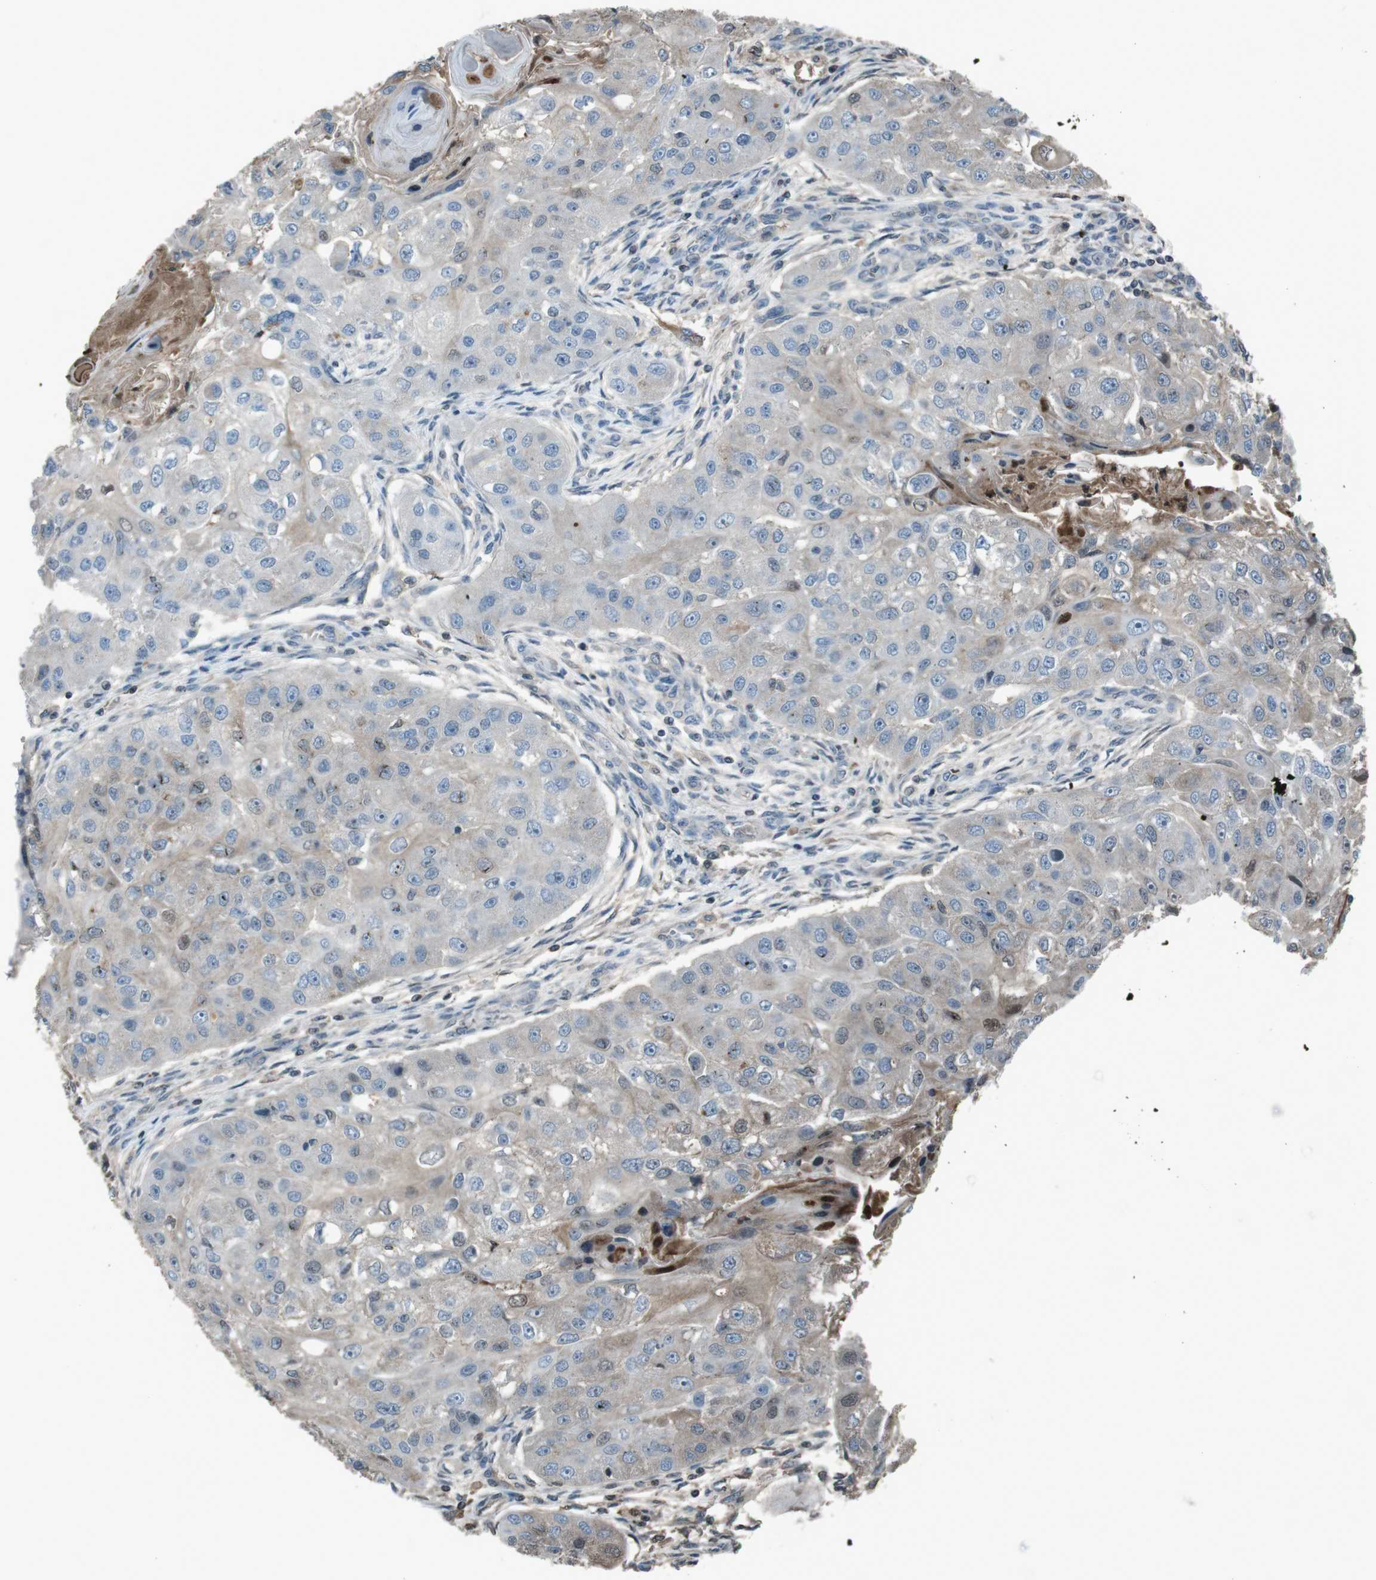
{"staining": {"intensity": "weak", "quantity": "<25%", "location": "cytoplasmic/membranous,nuclear"}, "tissue": "head and neck cancer", "cell_type": "Tumor cells", "image_type": "cancer", "snomed": [{"axis": "morphology", "description": "Normal tissue, NOS"}, {"axis": "morphology", "description": "Squamous cell carcinoma, NOS"}, {"axis": "topography", "description": "Skeletal muscle"}, {"axis": "topography", "description": "Head-Neck"}], "caption": "Tumor cells show no significant staining in squamous cell carcinoma (head and neck). (Brightfield microscopy of DAB (3,3'-diaminobenzidine) immunohistochemistry at high magnification).", "gene": "UGT1A6", "patient": {"sex": "male", "age": 51}}